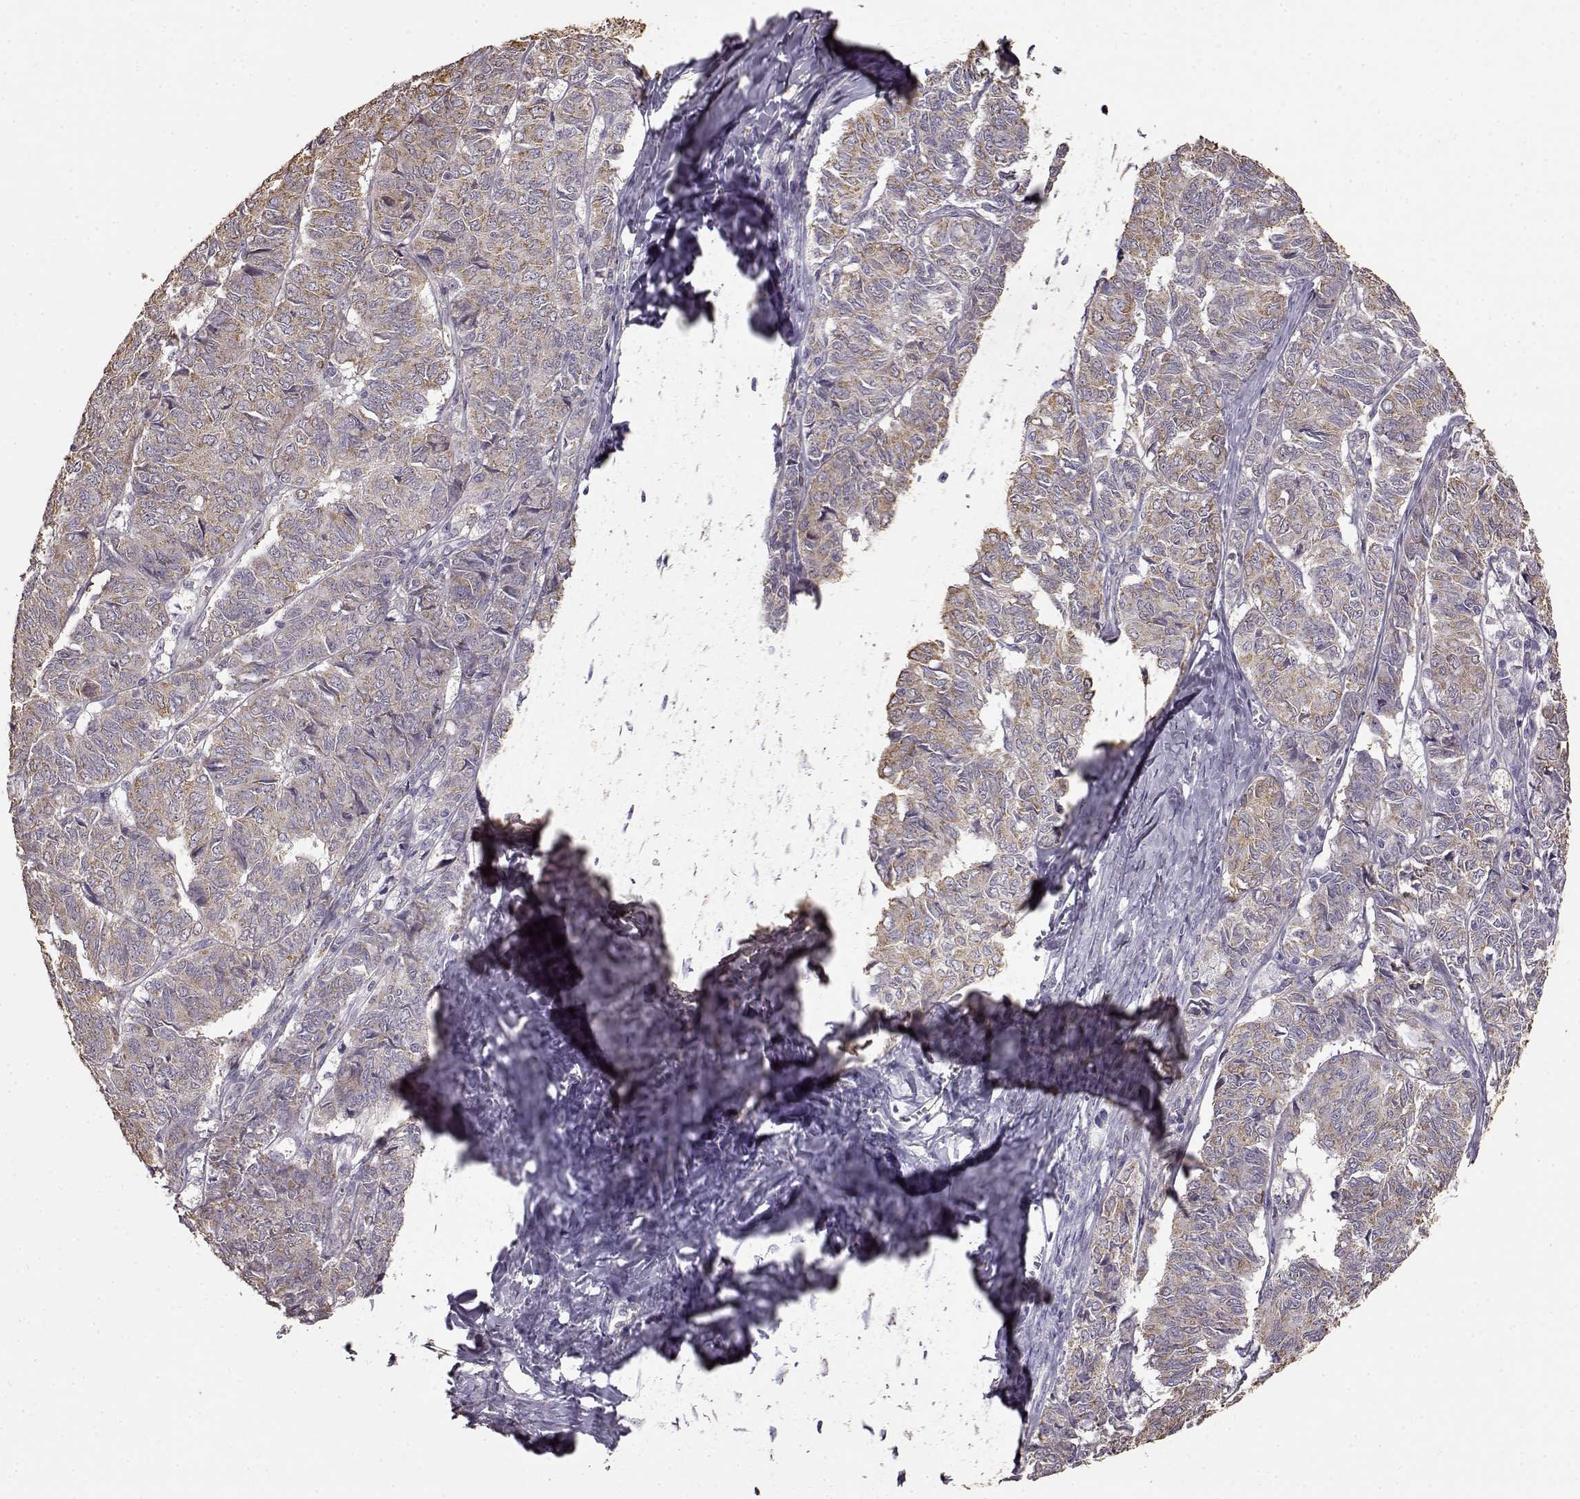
{"staining": {"intensity": "weak", "quantity": ">75%", "location": "cytoplasmic/membranous"}, "tissue": "ovarian cancer", "cell_type": "Tumor cells", "image_type": "cancer", "snomed": [{"axis": "morphology", "description": "Carcinoma, endometroid"}, {"axis": "topography", "description": "Ovary"}], "caption": "Endometroid carcinoma (ovarian) stained with IHC shows weak cytoplasmic/membranous expression in approximately >75% of tumor cells.", "gene": "GABRG3", "patient": {"sex": "female", "age": 80}}